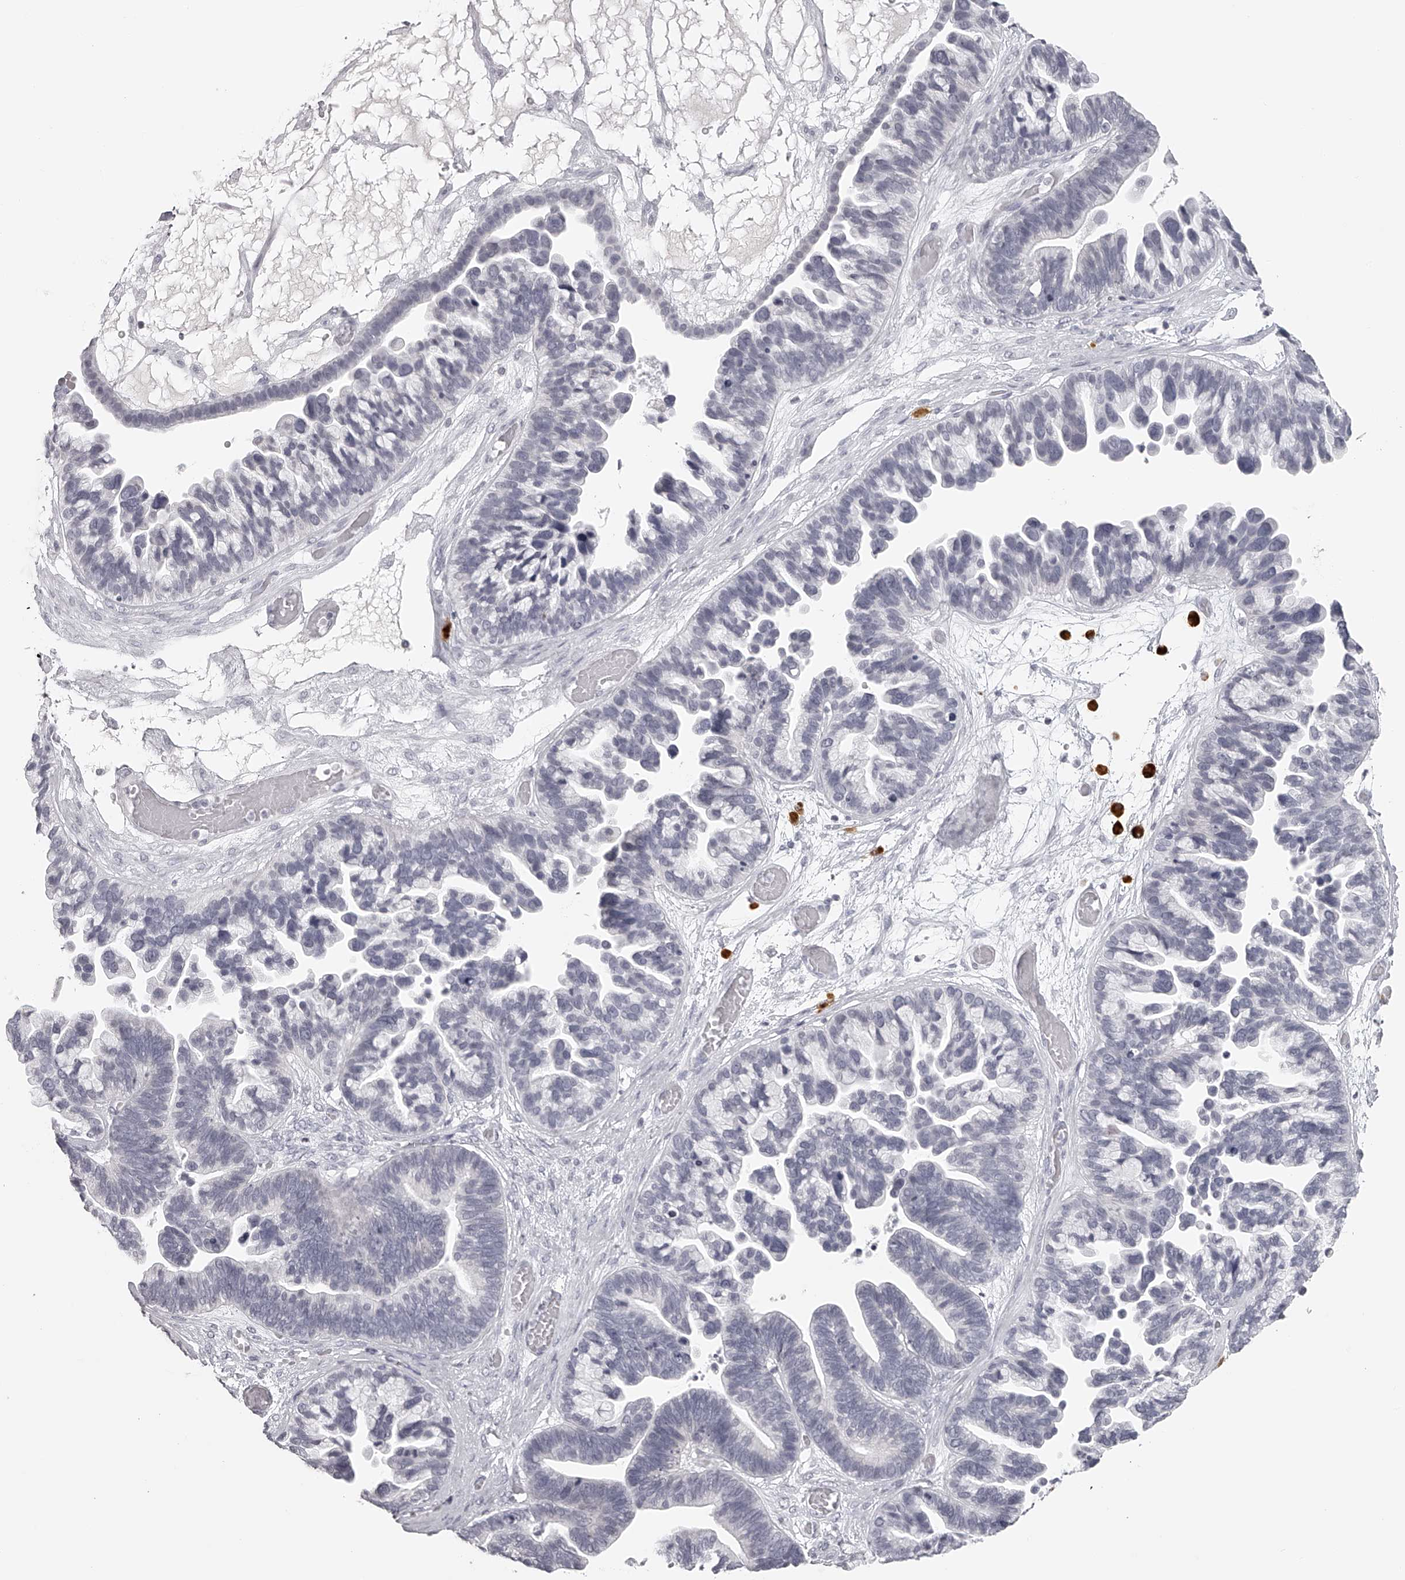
{"staining": {"intensity": "negative", "quantity": "none", "location": "none"}, "tissue": "ovarian cancer", "cell_type": "Tumor cells", "image_type": "cancer", "snomed": [{"axis": "morphology", "description": "Cystadenocarcinoma, serous, NOS"}, {"axis": "topography", "description": "Ovary"}], "caption": "The histopathology image displays no staining of tumor cells in serous cystadenocarcinoma (ovarian).", "gene": "SEC11C", "patient": {"sex": "female", "age": 56}}